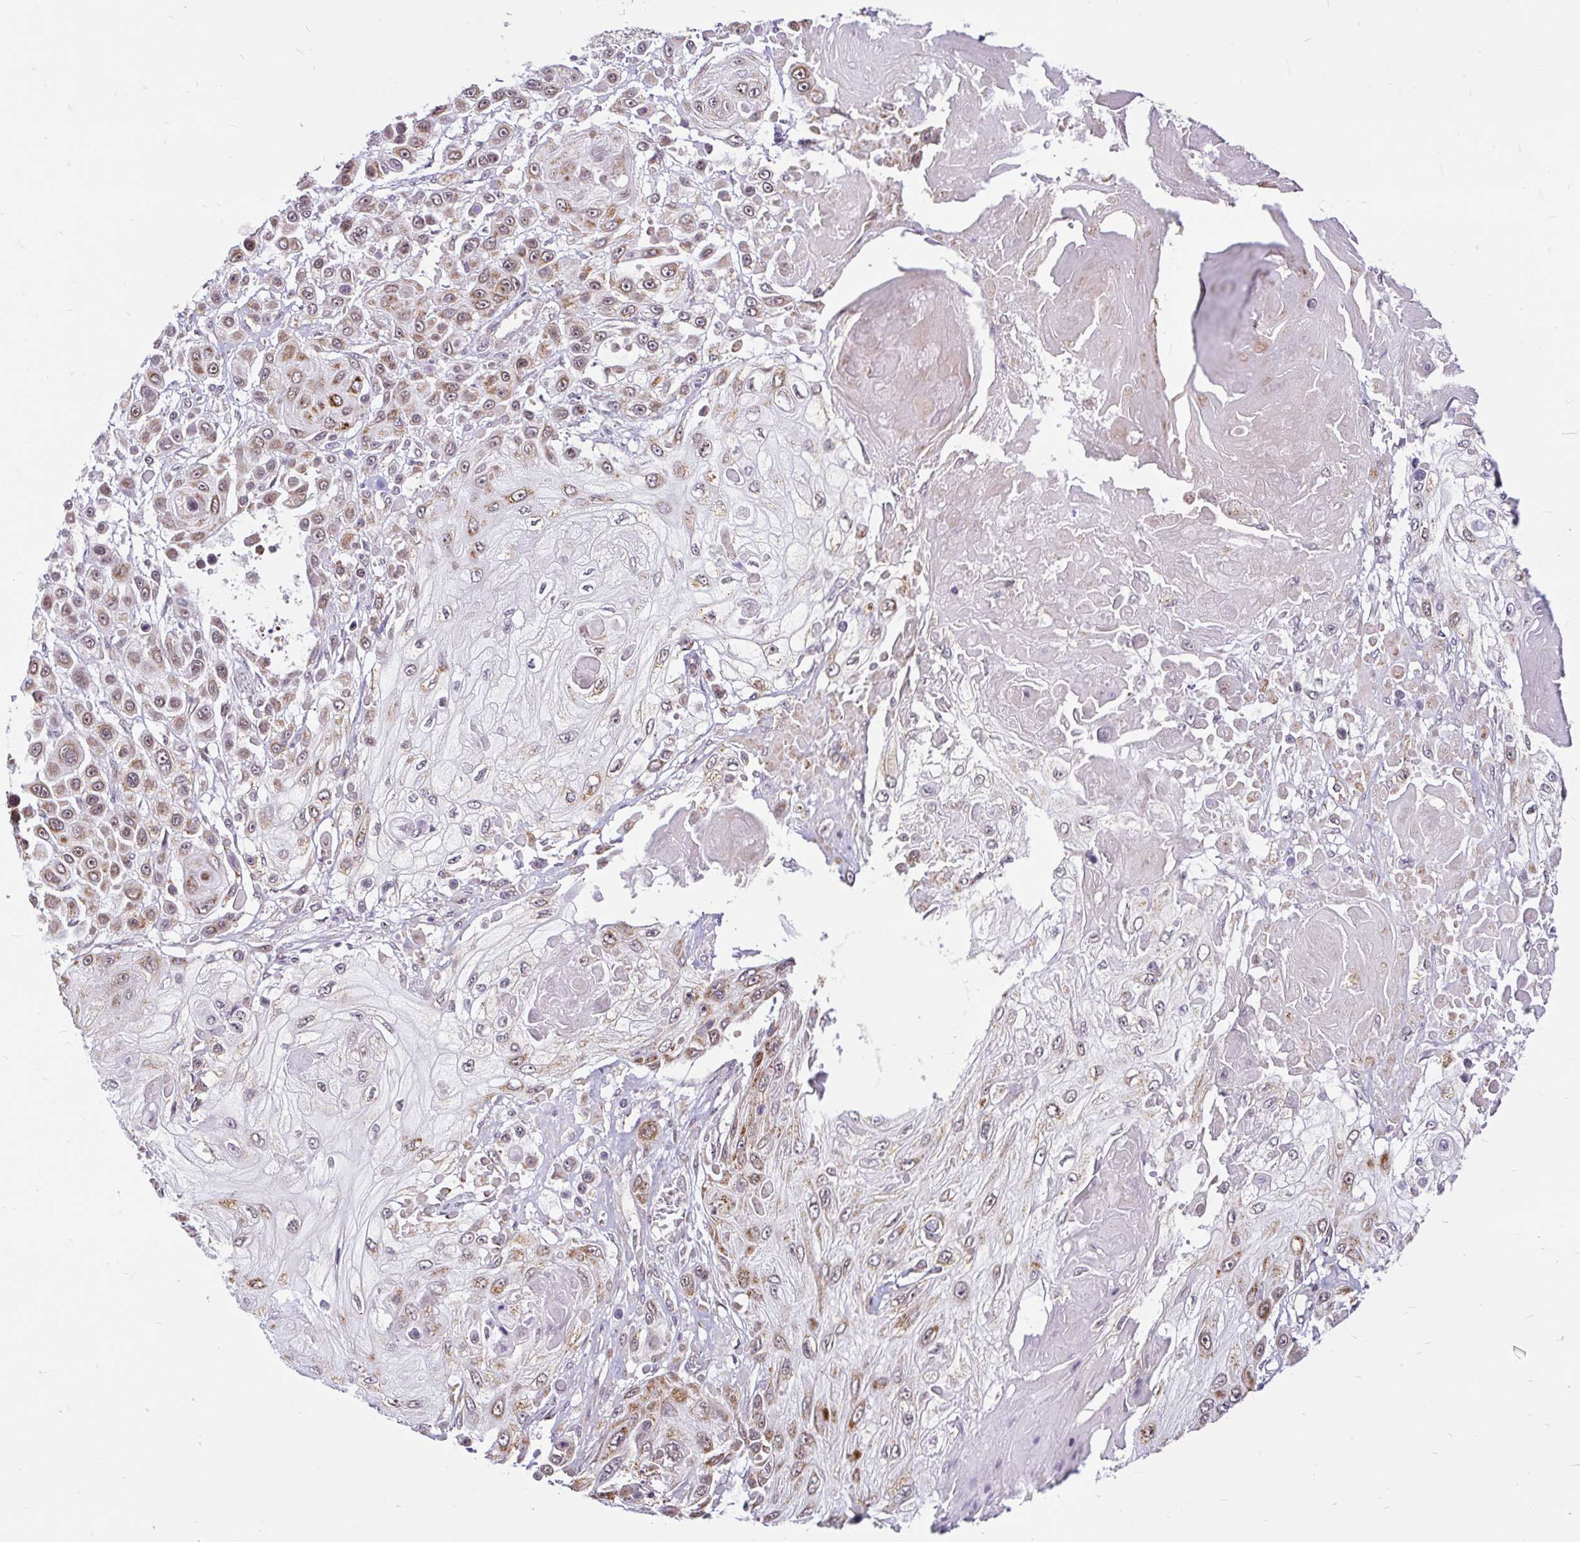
{"staining": {"intensity": "moderate", "quantity": ">75%", "location": "cytoplasmic/membranous"}, "tissue": "skin cancer", "cell_type": "Tumor cells", "image_type": "cancer", "snomed": [{"axis": "morphology", "description": "Squamous cell carcinoma, NOS"}, {"axis": "topography", "description": "Skin"}], "caption": "This micrograph reveals IHC staining of skin cancer, with medium moderate cytoplasmic/membranous expression in about >75% of tumor cells.", "gene": "TIMM50", "patient": {"sex": "male", "age": 67}}